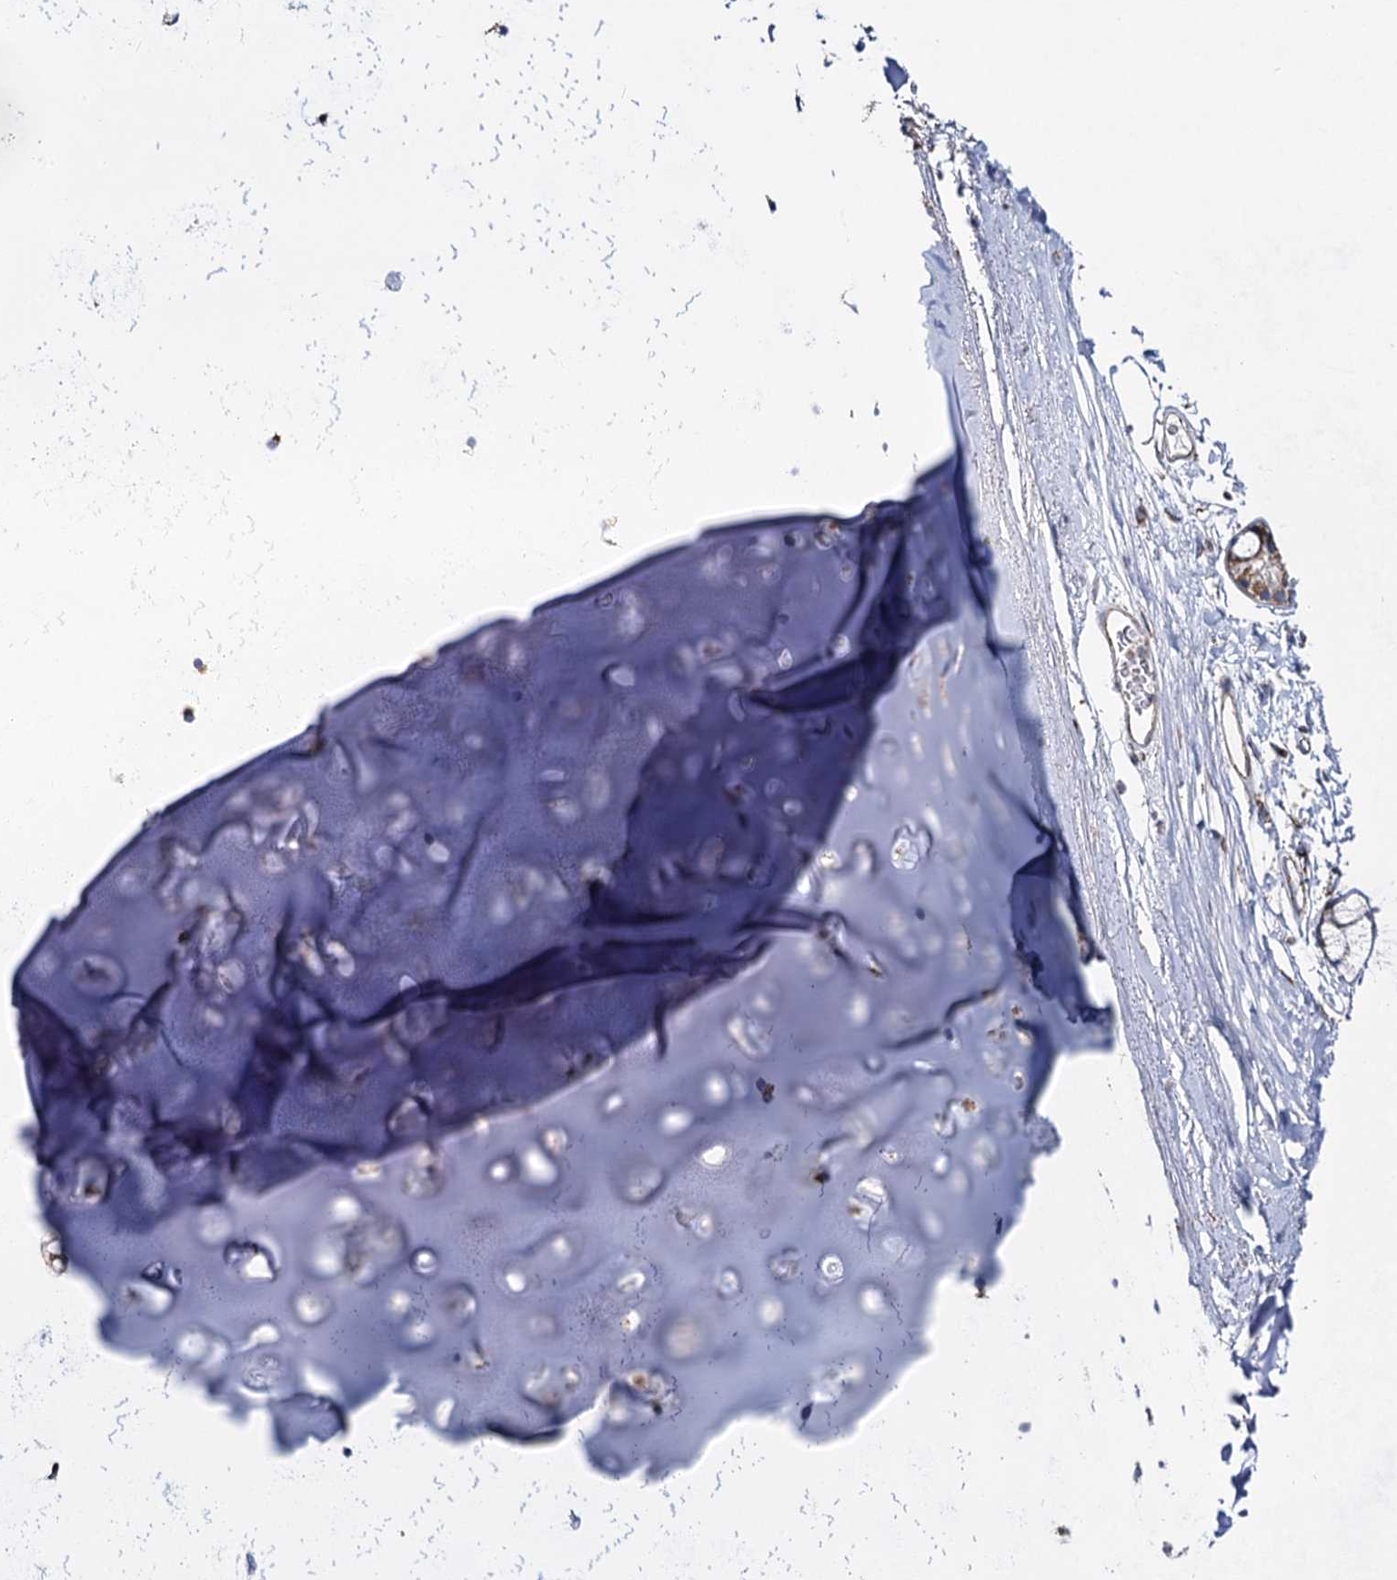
{"staining": {"intensity": "negative", "quantity": "none", "location": "none"}, "tissue": "adipose tissue", "cell_type": "Adipocytes", "image_type": "normal", "snomed": [{"axis": "morphology", "description": "Normal tissue, NOS"}, {"axis": "topography", "description": "Lymph node"}, {"axis": "topography", "description": "Bronchus"}], "caption": "This is a micrograph of IHC staining of normal adipose tissue, which shows no staining in adipocytes. (DAB IHC, high magnification).", "gene": "CCDC73", "patient": {"sex": "male", "age": 63}}